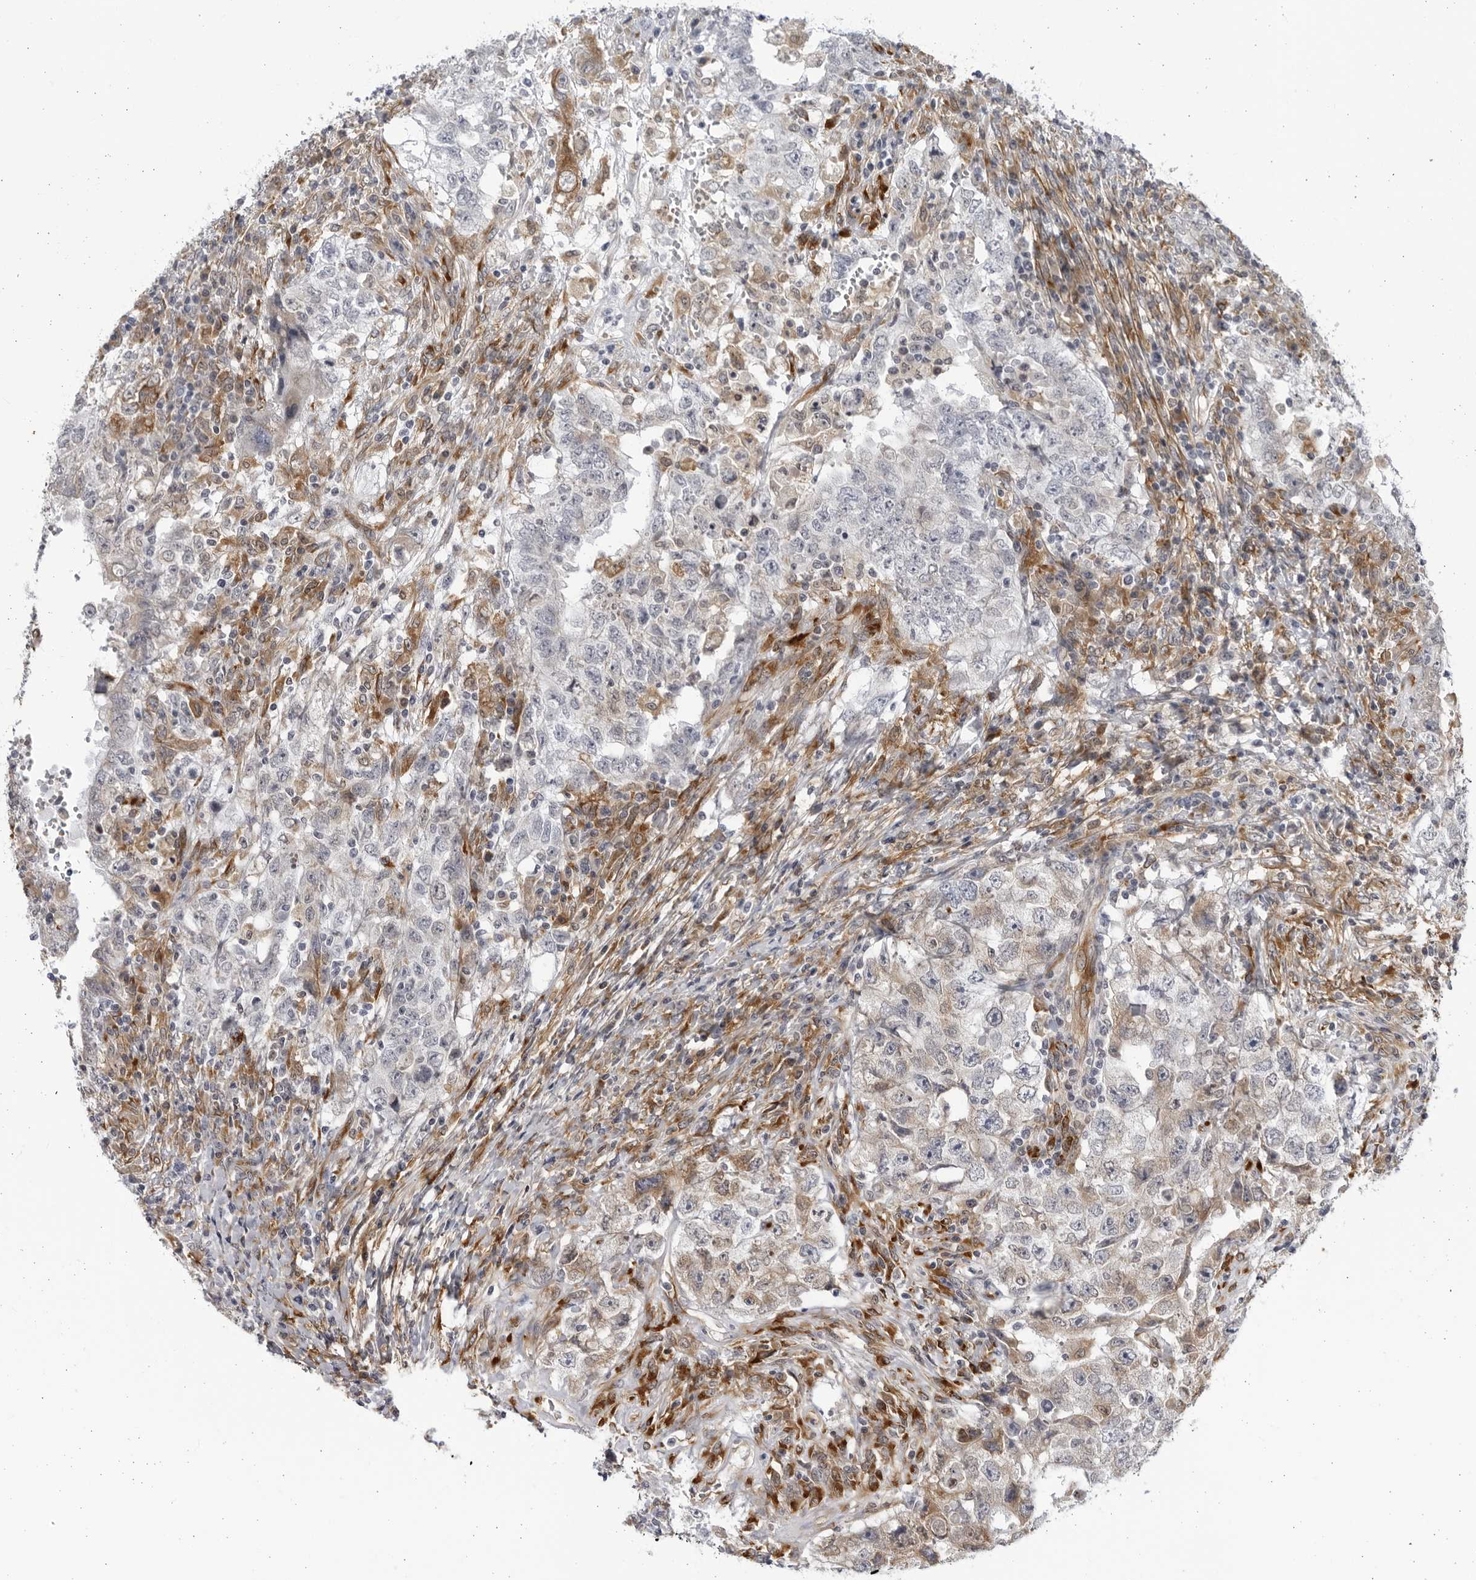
{"staining": {"intensity": "weak", "quantity": "<25%", "location": "cytoplasmic/membranous"}, "tissue": "testis cancer", "cell_type": "Tumor cells", "image_type": "cancer", "snomed": [{"axis": "morphology", "description": "Carcinoma, Embryonal, NOS"}, {"axis": "topography", "description": "Testis"}], "caption": "This photomicrograph is of testis cancer (embryonal carcinoma) stained with IHC to label a protein in brown with the nuclei are counter-stained blue. There is no expression in tumor cells.", "gene": "BMP2K", "patient": {"sex": "male", "age": 26}}